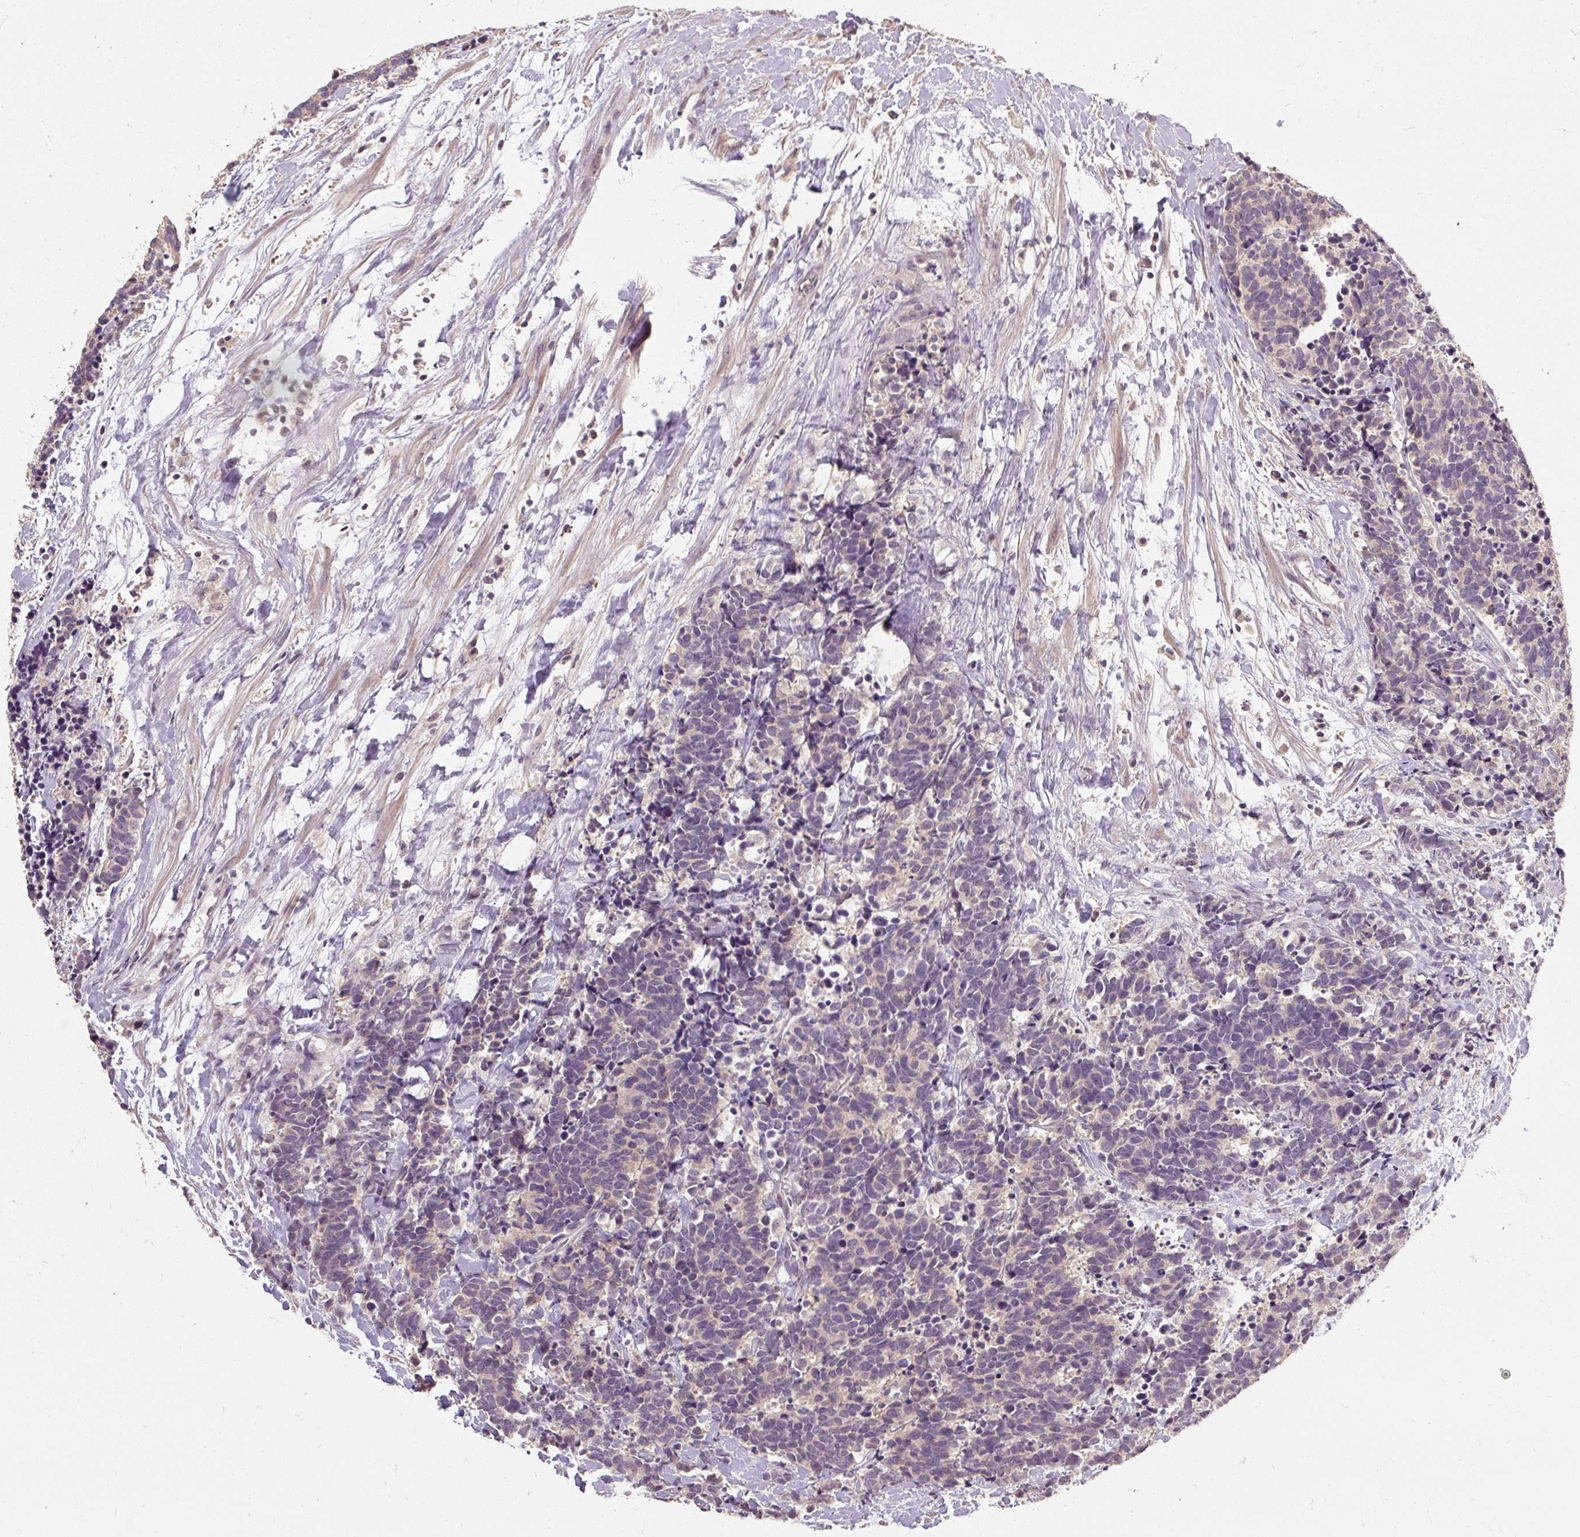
{"staining": {"intensity": "negative", "quantity": "none", "location": "none"}, "tissue": "carcinoid", "cell_type": "Tumor cells", "image_type": "cancer", "snomed": [{"axis": "morphology", "description": "Carcinoma, NOS"}, {"axis": "morphology", "description": "Carcinoid, malignant, NOS"}, {"axis": "topography", "description": "Prostate"}], "caption": "Photomicrograph shows no significant protein positivity in tumor cells of carcinoid.", "gene": "CFAP65", "patient": {"sex": "male", "age": 57}}